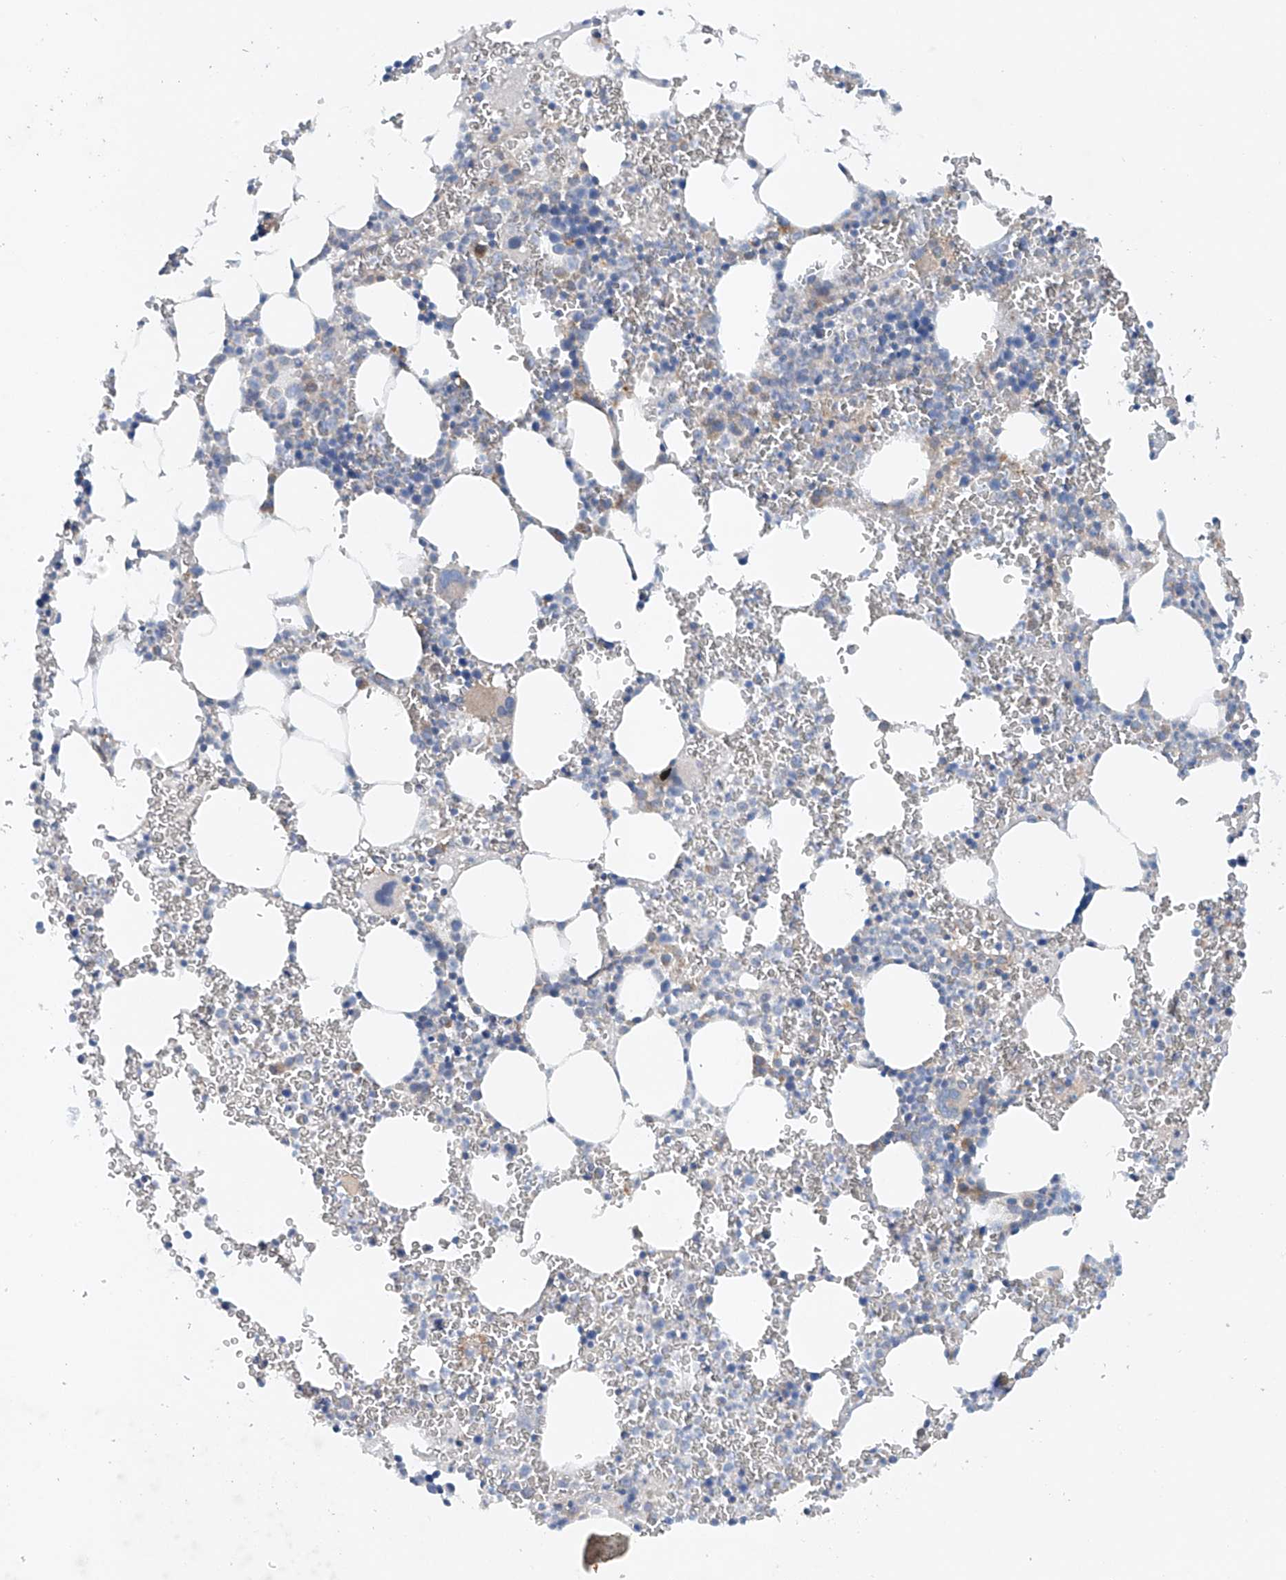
{"staining": {"intensity": "negative", "quantity": "none", "location": "none"}, "tissue": "bone marrow", "cell_type": "Hematopoietic cells", "image_type": "normal", "snomed": [{"axis": "morphology", "description": "Normal tissue, NOS"}, {"axis": "topography", "description": "Bone marrow"}], "caption": "This is an immunohistochemistry histopathology image of unremarkable bone marrow. There is no positivity in hematopoietic cells.", "gene": "CEP85L", "patient": {"sex": "female", "age": 78}}